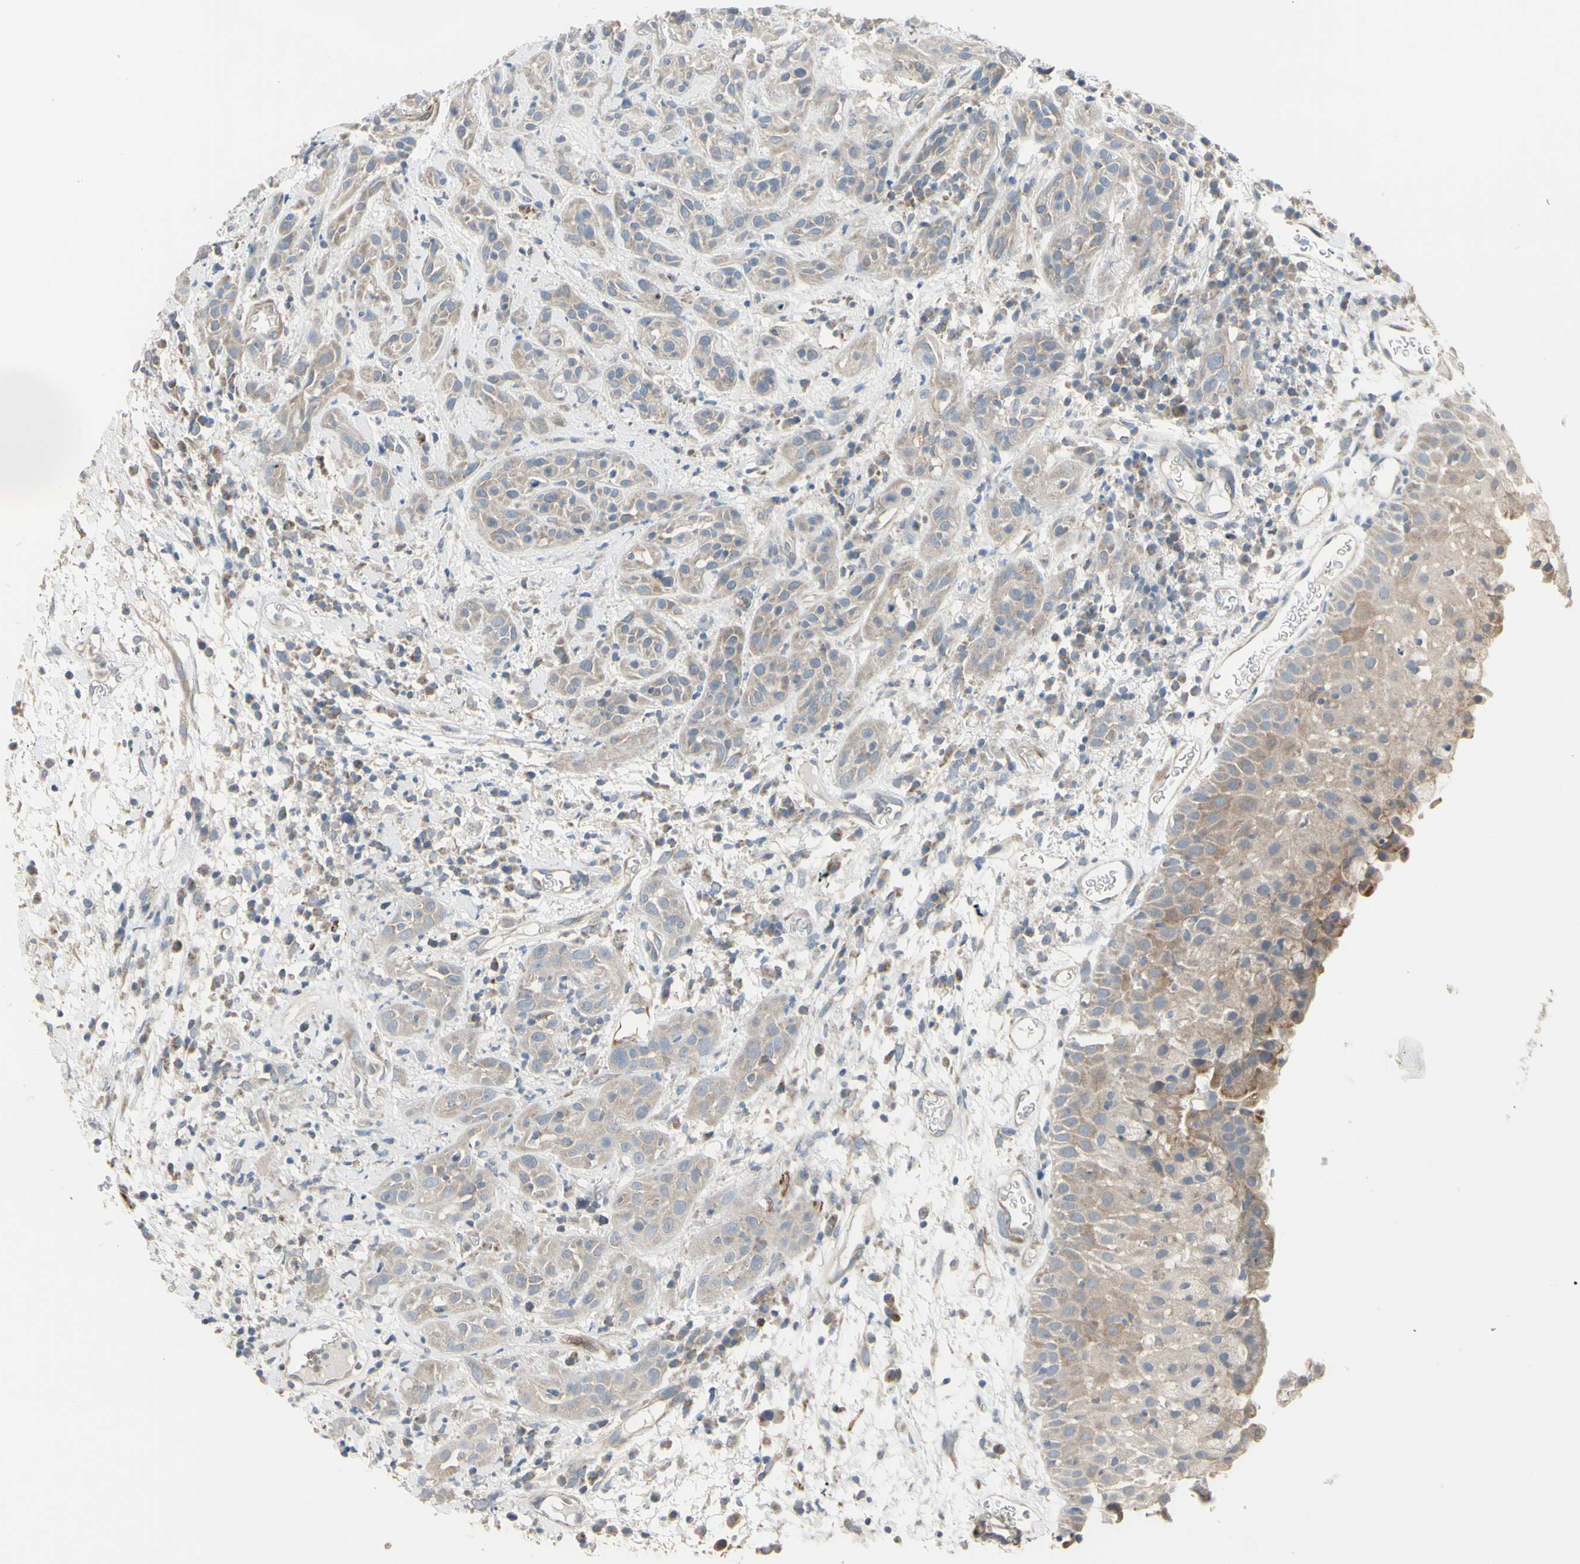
{"staining": {"intensity": "weak", "quantity": "25%-75%", "location": "cytoplasmic/membranous"}, "tissue": "head and neck cancer", "cell_type": "Tumor cells", "image_type": "cancer", "snomed": [{"axis": "morphology", "description": "Squamous cell carcinoma, NOS"}, {"axis": "topography", "description": "Head-Neck"}], "caption": "Brown immunohistochemical staining in human head and neck cancer (squamous cell carcinoma) displays weak cytoplasmic/membranous expression in about 25%-75% of tumor cells.", "gene": "FAM171B", "patient": {"sex": "male", "age": 62}}